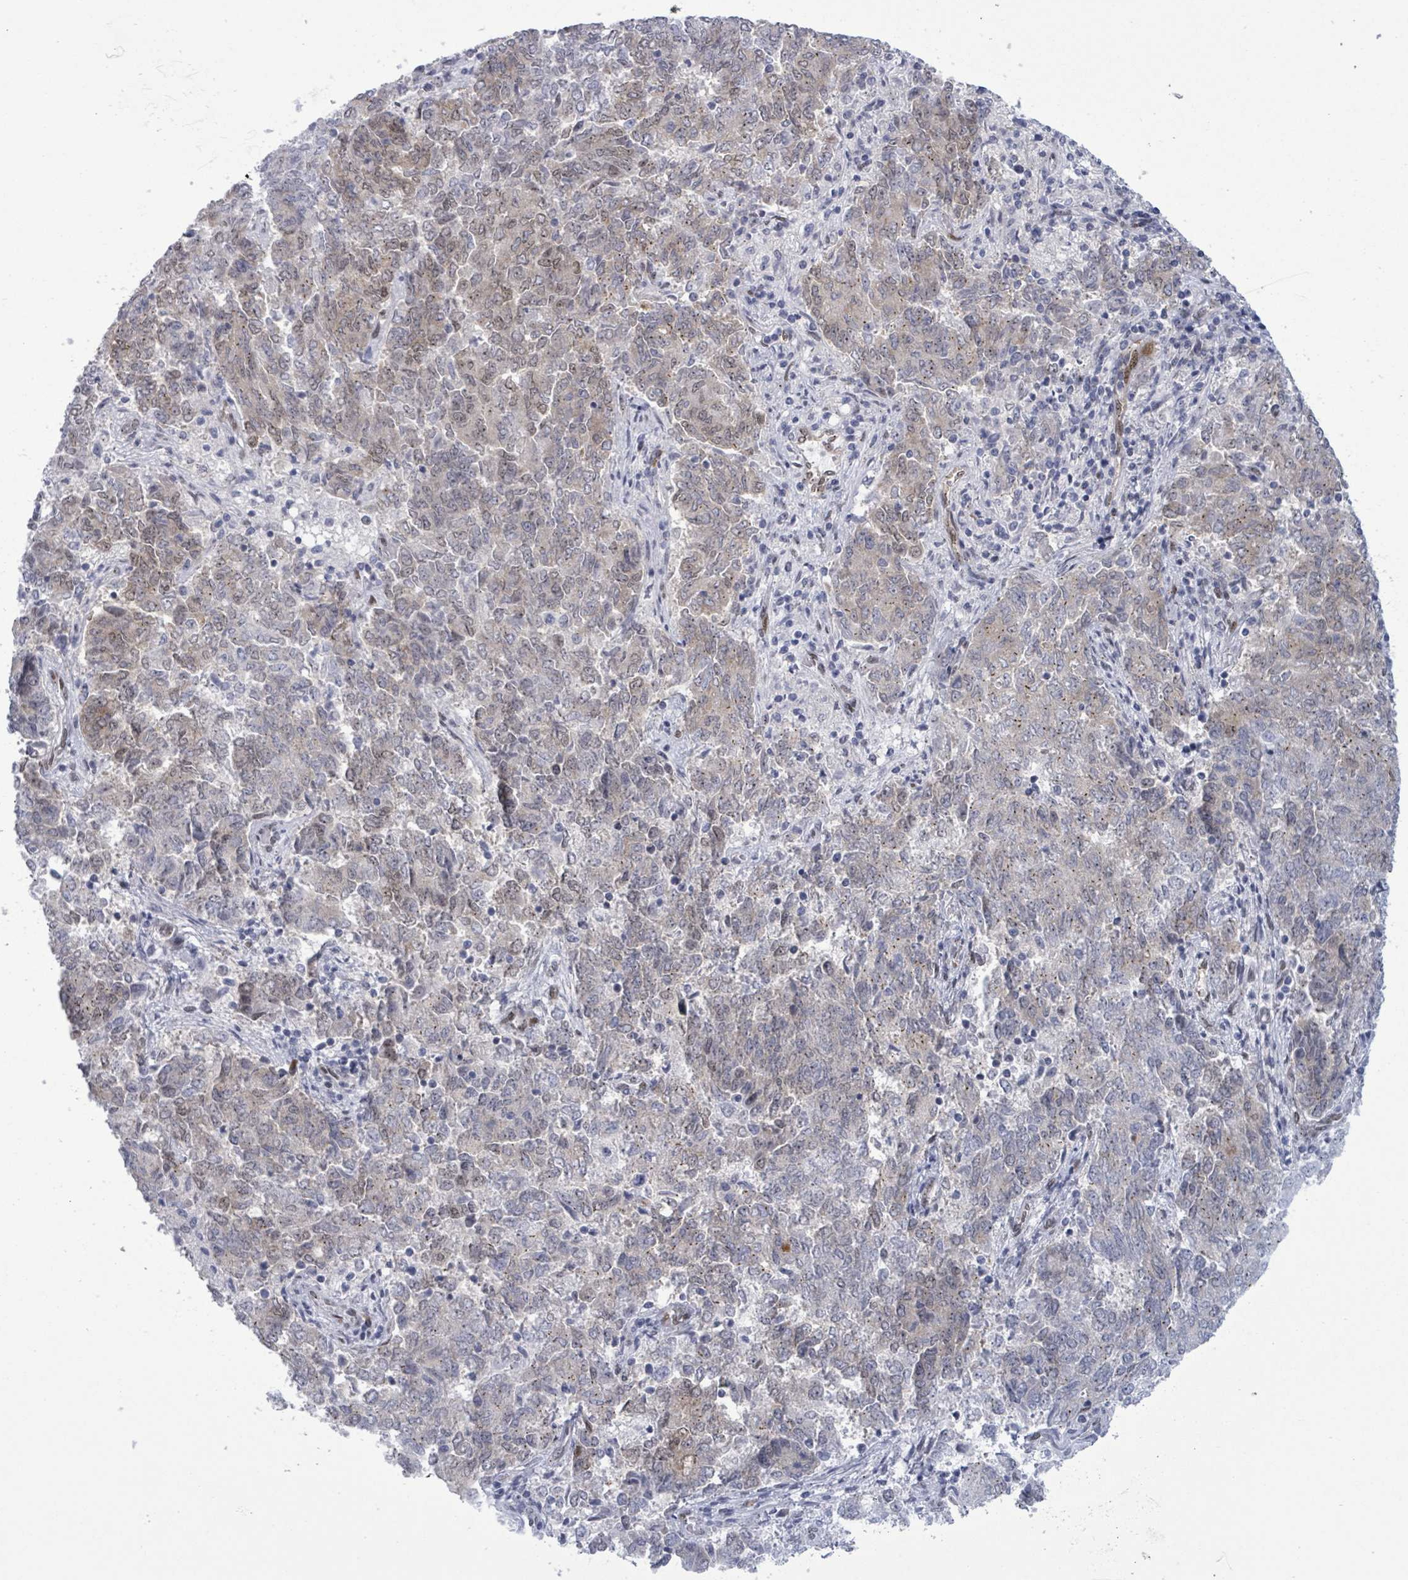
{"staining": {"intensity": "weak", "quantity": "25%-75%", "location": "cytoplasmic/membranous,nuclear"}, "tissue": "endometrial cancer", "cell_type": "Tumor cells", "image_type": "cancer", "snomed": [{"axis": "morphology", "description": "Adenocarcinoma, NOS"}, {"axis": "topography", "description": "Endometrium"}], "caption": "Immunohistochemistry photomicrograph of neoplastic tissue: human endometrial adenocarcinoma stained using IHC displays low levels of weak protein expression localized specifically in the cytoplasmic/membranous and nuclear of tumor cells, appearing as a cytoplasmic/membranous and nuclear brown color.", "gene": "TUSC1", "patient": {"sex": "female", "age": 80}}